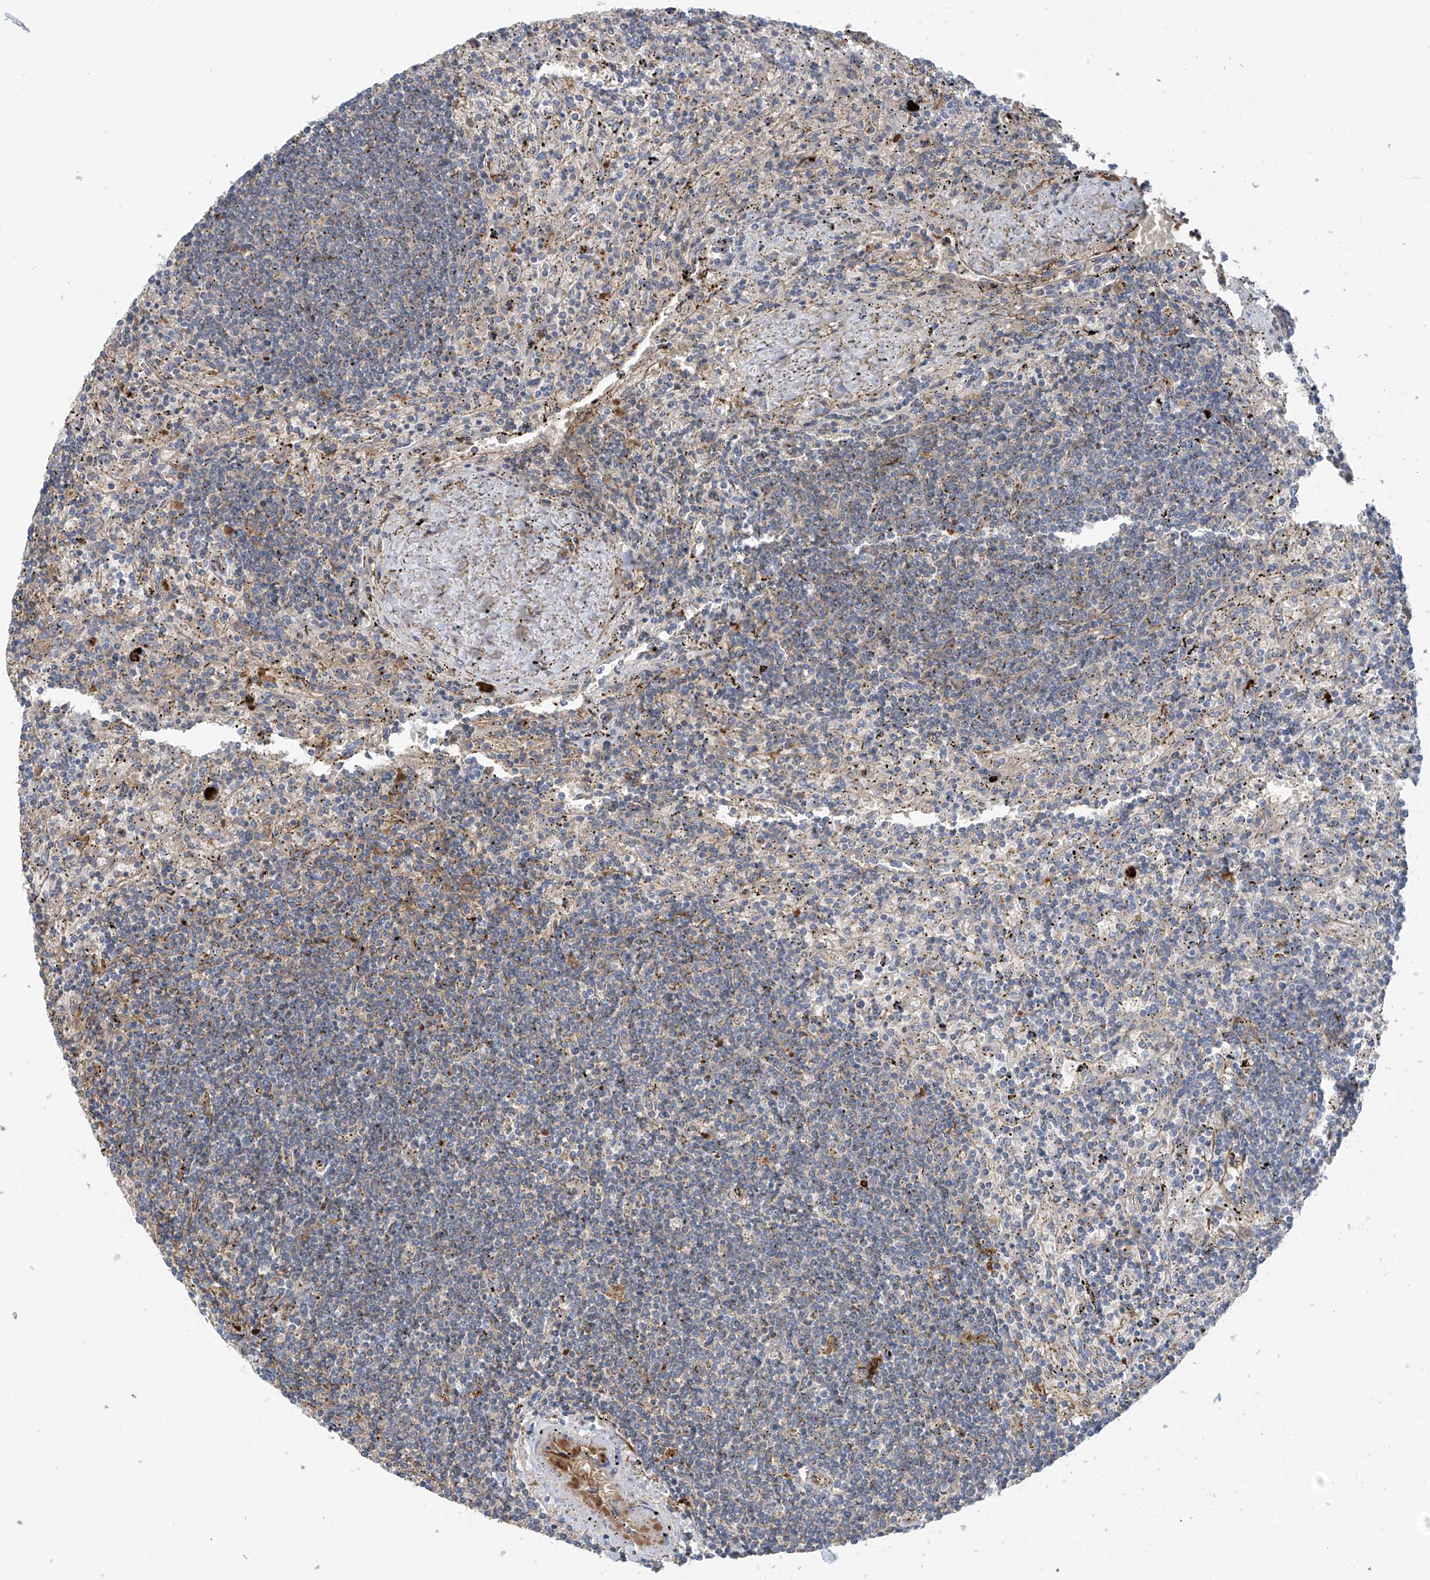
{"staining": {"intensity": "negative", "quantity": "none", "location": "none"}, "tissue": "lymphoma", "cell_type": "Tumor cells", "image_type": "cancer", "snomed": [{"axis": "morphology", "description": "Malignant lymphoma, non-Hodgkin's type, Low grade"}, {"axis": "topography", "description": "Spleen"}], "caption": "There is no significant positivity in tumor cells of lymphoma.", "gene": "ZNF793", "patient": {"sex": "male", "age": 76}}